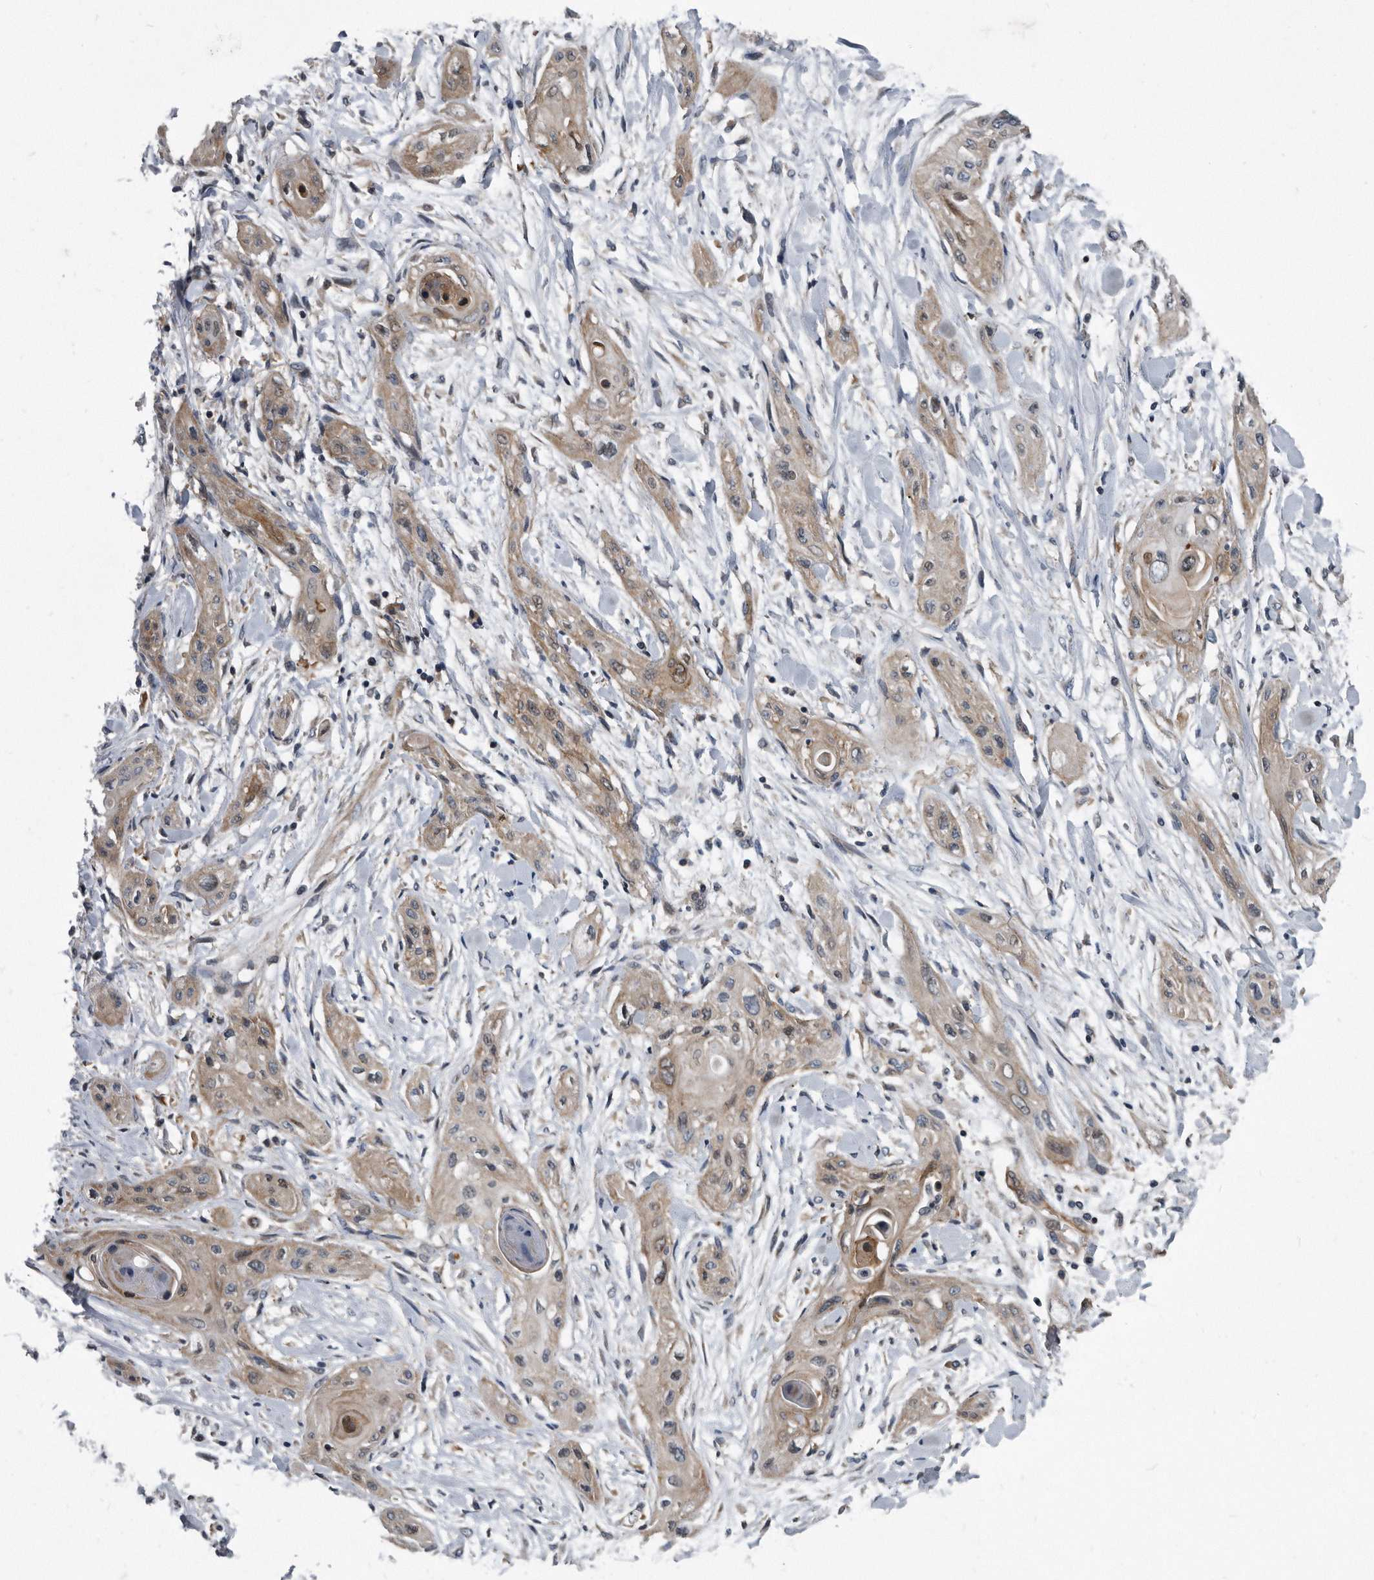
{"staining": {"intensity": "weak", "quantity": "25%-75%", "location": "cytoplasmic/membranous"}, "tissue": "lung cancer", "cell_type": "Tumor cells", "image_type": "cancer", "snomed": [{"axis": "morphology", "description": "Squamous cell carcinoma, NOS"}, {"axis": "topography", "description": "Lung"}], "caption": "A brown stain shows weak cytoplasmic/membranous staining of a protein in human lung squamous cell carcinoma tumor cells.", "gene": "ARMCX1", "patient": {"sex": "female", "age": 47}}